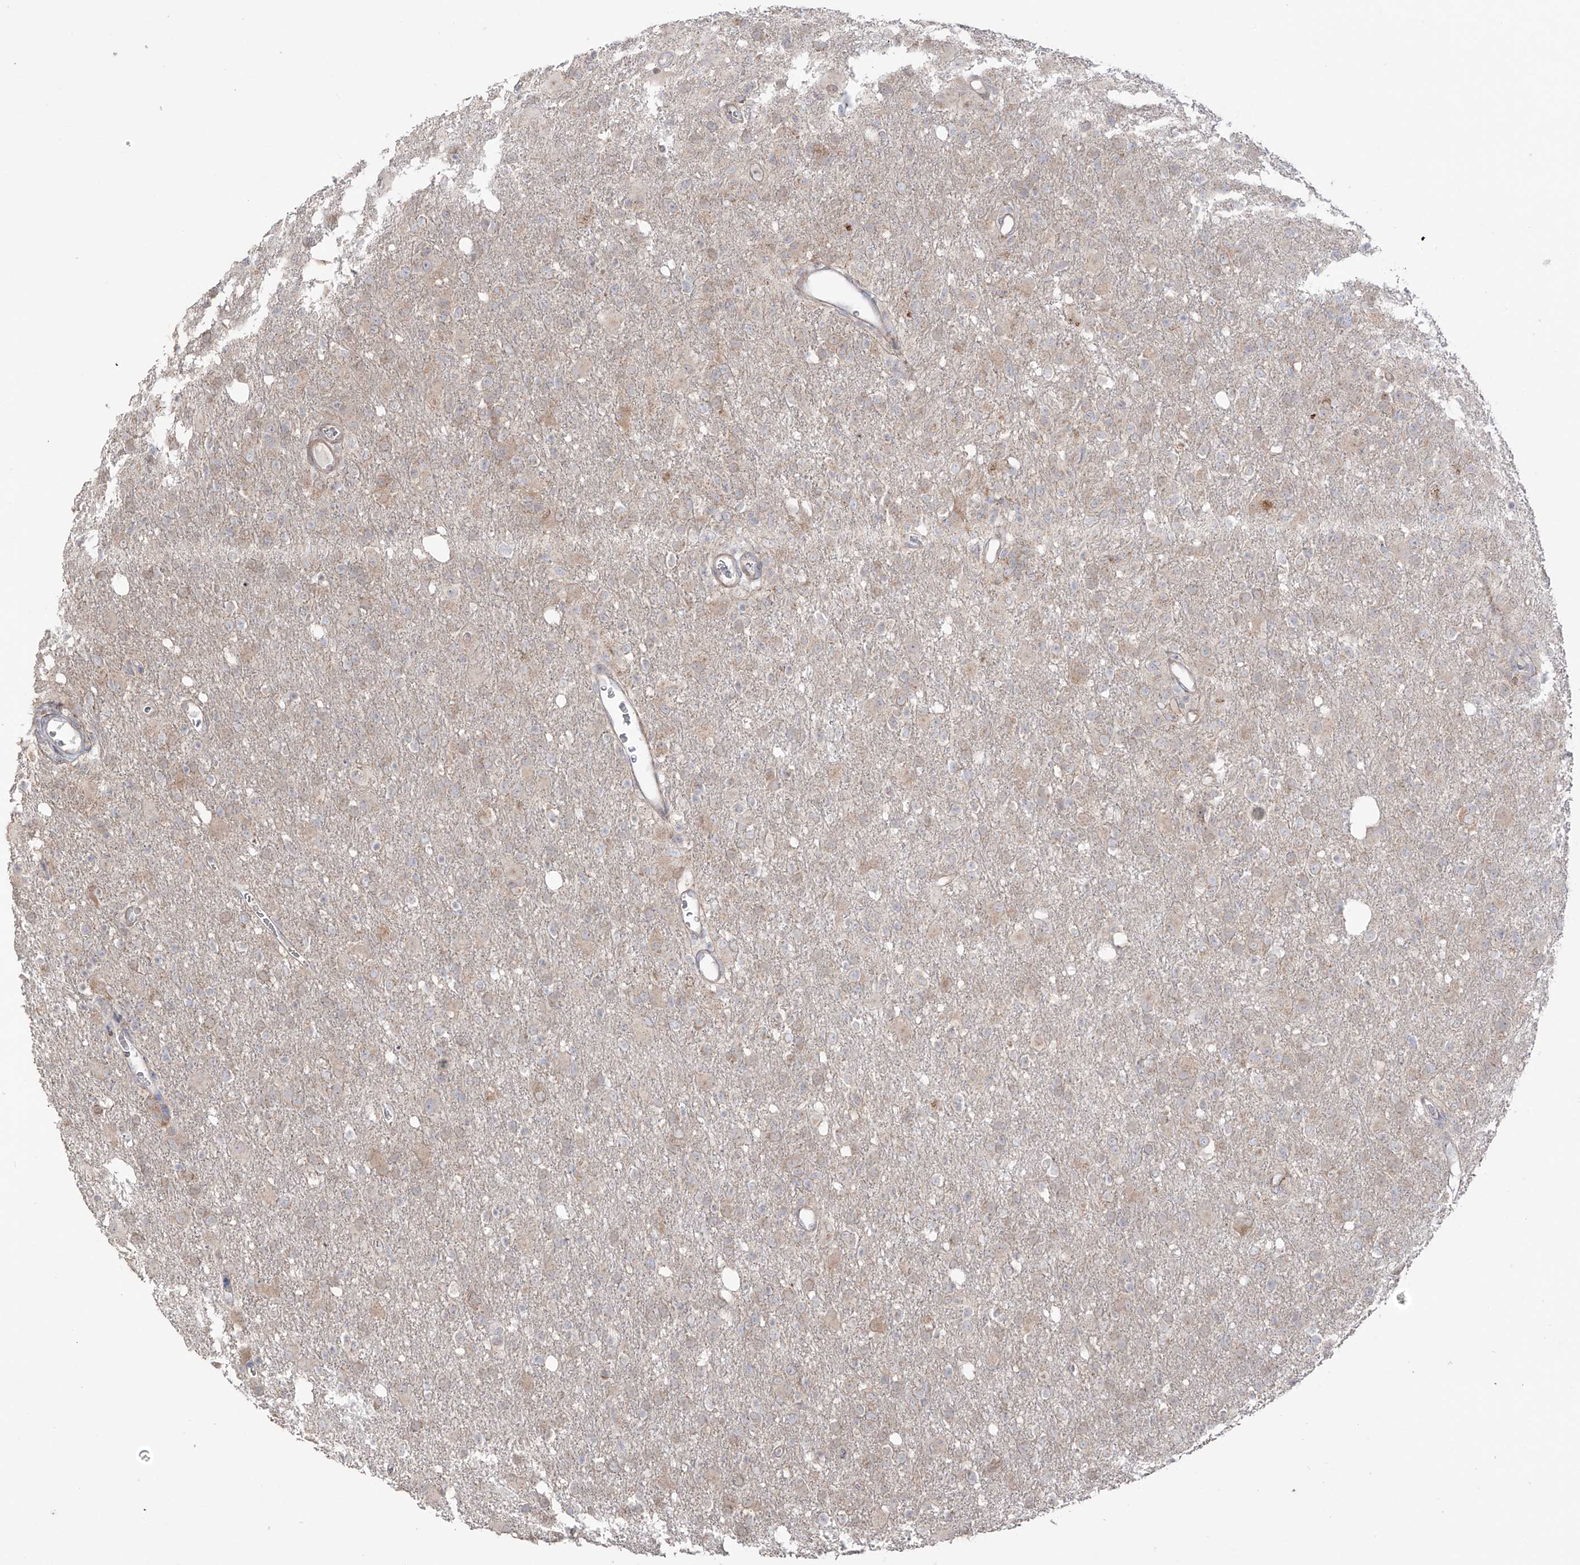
{"staining": {"intensity": "weak", "quantity": "25%-75%", "location": "cytoplasmic/membranous"}, "tissue": "glioma", "cell_type": "Tumor cells", "image_type": "cancer", "snomed": [{"axis": "morphology", "description": "Glioma, malignant, High grade"}, {"axis": "topography", "description": "Brain"}], "caption": "IHC micrograph of neoplastic tissue: malignant high-grade glioma stained using immunohistochemistry (IHC) exhibits low levels of weak protein expression localized specifically in the cytoplasmic/membranous of tumor cells, appearing as a cytoplasmic/membranous brown color.", "gene": "YKT6", "patient": {"sex": "female", "age": 57}}